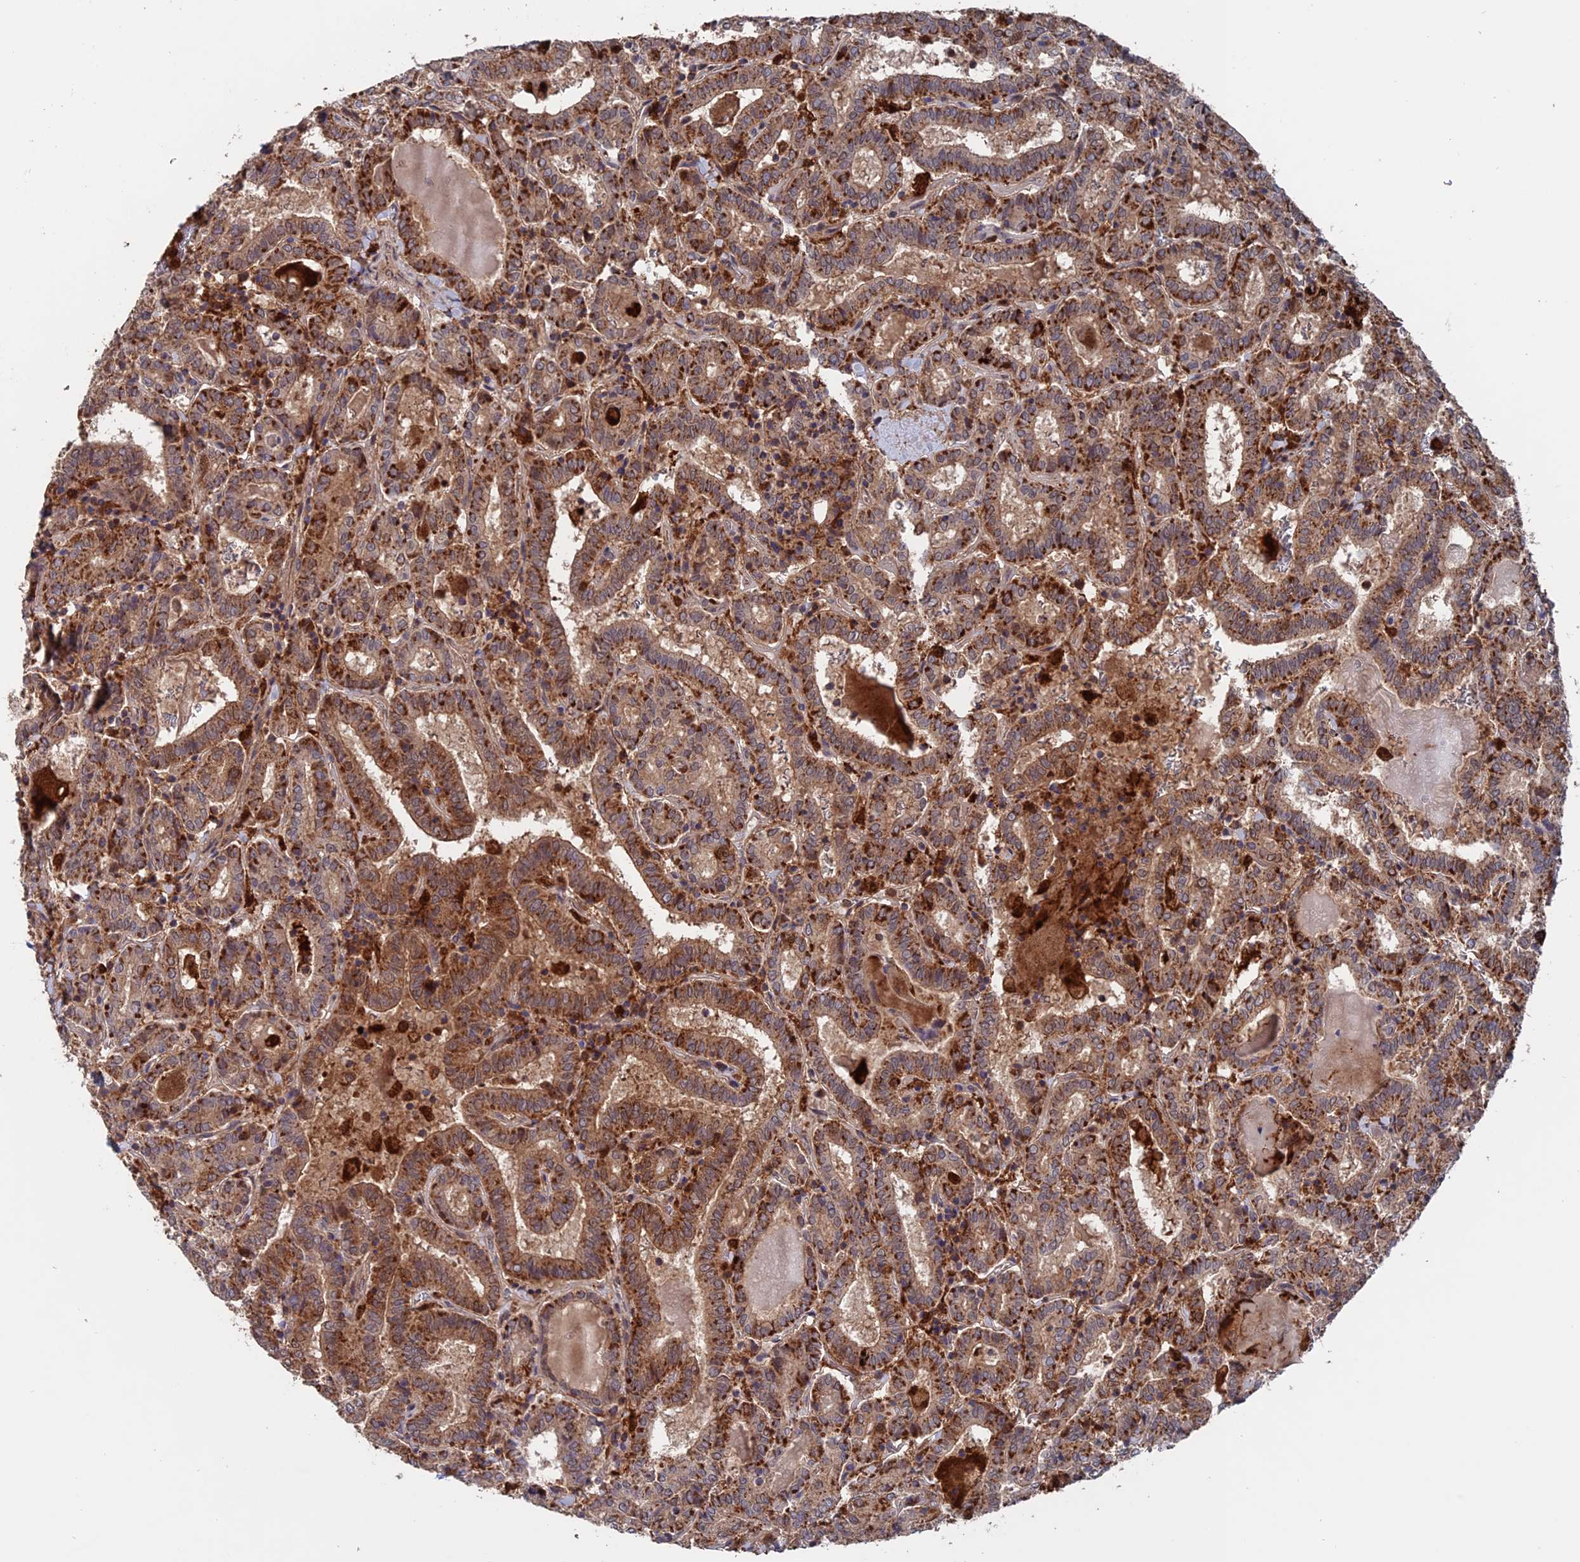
{"staining": {"intensity": "strong", "quantity": "25%-75%", "location": "cytoplasmic/membranous"}, "tissue": "thyroid cancer", "cell_type": "Tumor cells", "image_type": "cancer", "snomed": [{"axis": "morphology", "description": "Papillary adenocarcinoma, NOS"}, {"axis": "topography", "description": "Thyroid gland"}], "caption": "Papillary adenocarcinoma (thyroid) tissue exhibits strong cytoplasmic/membranous positivity in approximately 25%-75% of tumor cells, visualized by immunohistochemistry.", "gene": "DTYMK", "patient": {"sex": "female", "age": 72}}